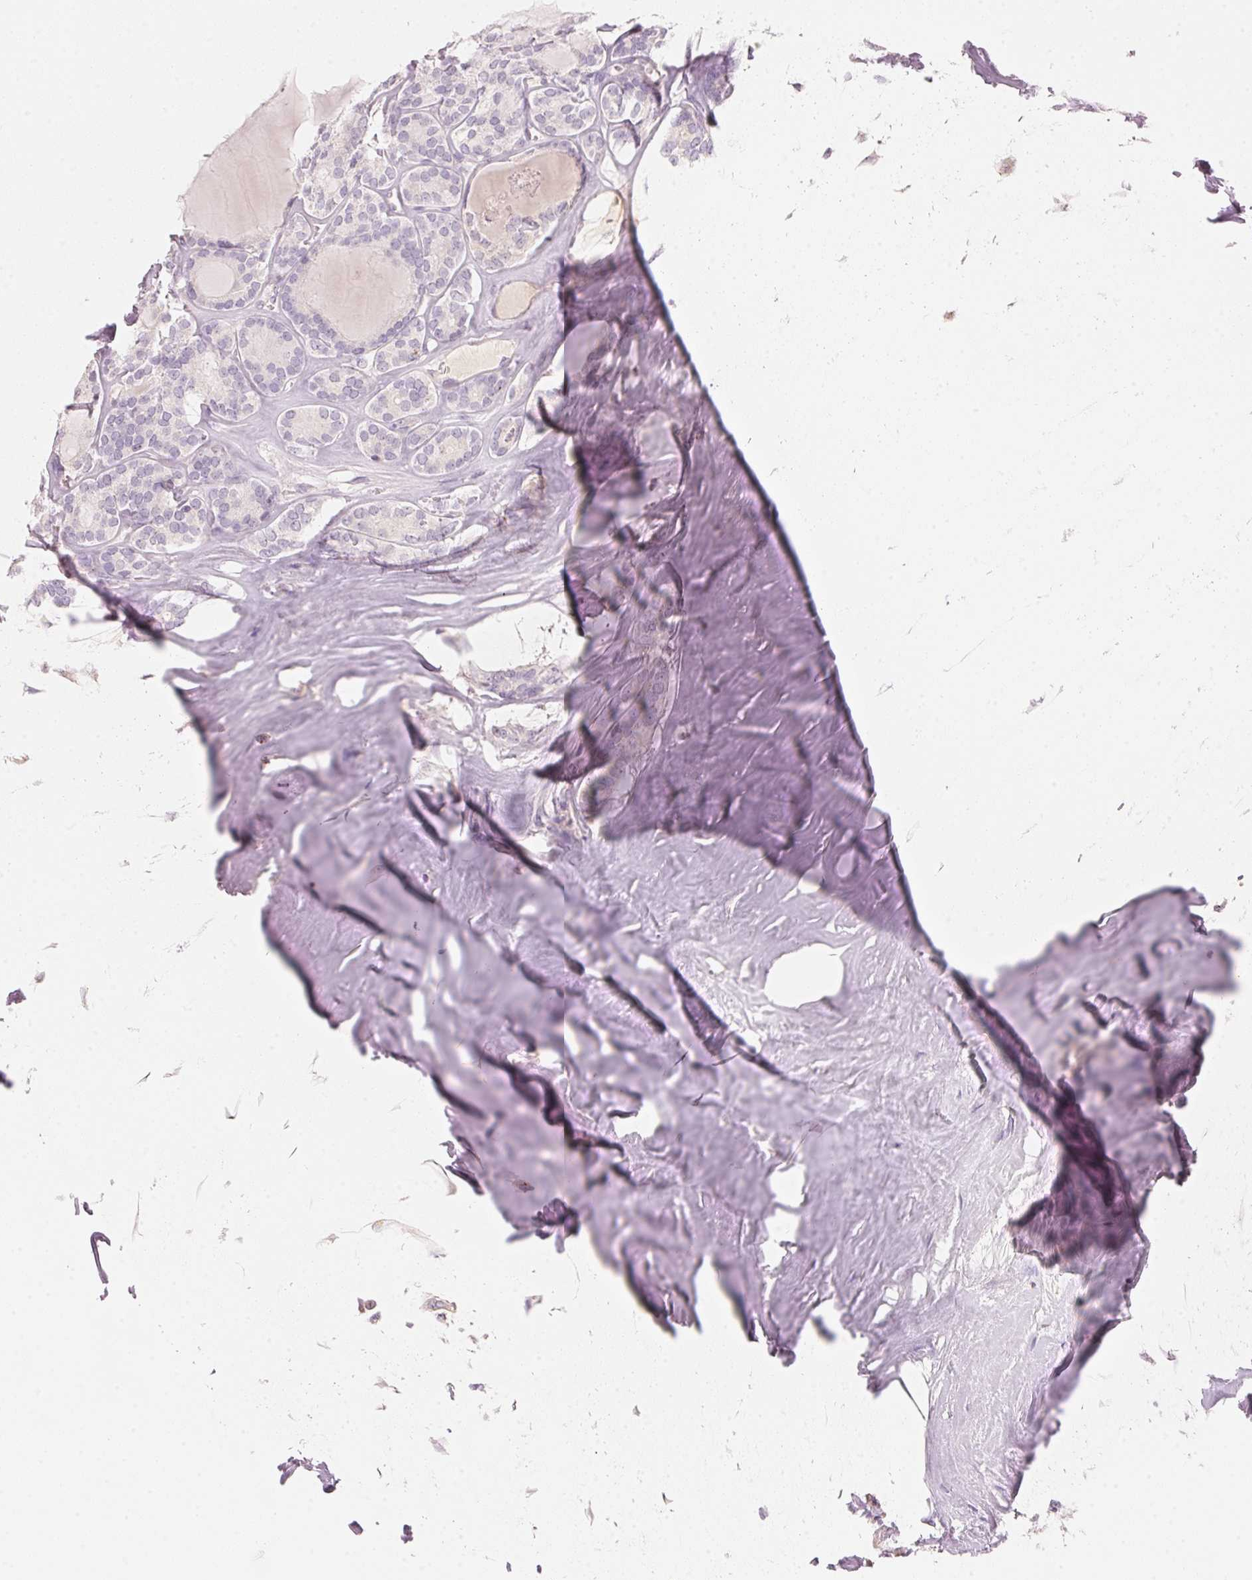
{"staining": {"intensity": "negative", "quantity": "none", "location": "none"}, "tissue": "thyroid cancer", "cell_type": "Tumor cells", "image_type": "cancer", "snomed": [{"axis": "morphology", "description": "Follicular adenoma carcinoma, NOS"}, {"axis": "topography", "description": "Thyroid gland"}], "caption": "Tumor cells show no significant staining in thyroid follicular adenoma carcinoma. The staining is performed using DAB brown chromogen with nuclei counter-stained in using hematoxylin.", "gene": "HOXB13", "patient": {"sex": "male", "age": 74}}